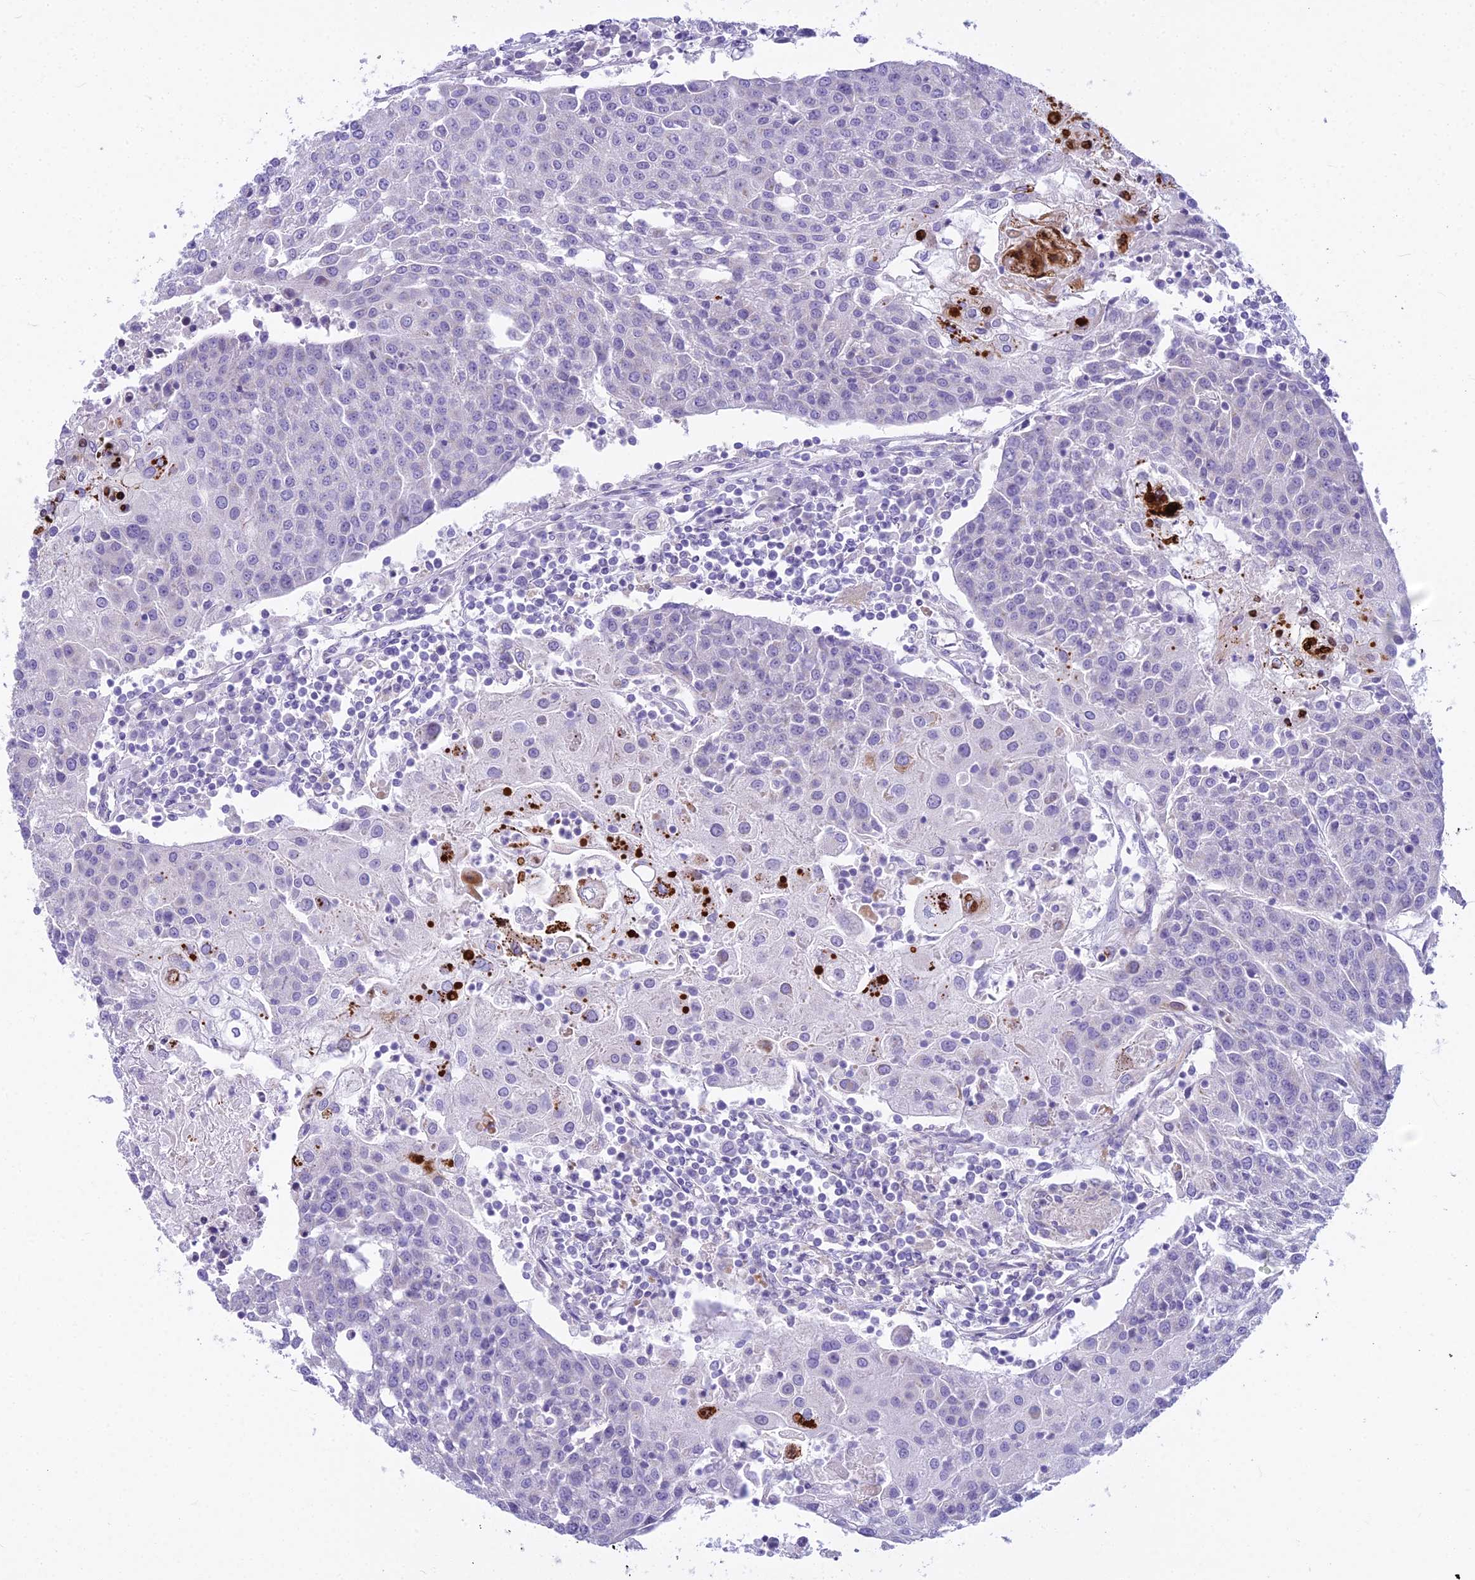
{"staining": {"intensity": "negative", "quantity": "none", "location": "none"}, "tissue": "urothelial cancer", "cell_type": "Tumor cells", "image_type": "cancer", "snomed": [{"axis": "morphology", "description": "Urothelial carcinoma, High grade"}, {"axis": "topography", "description": "Urinary bladder"}], "caption": "A high-resolution micrograph shows immunohistochemistry staining of urothelial cancer, which demonstrates no significant staining in tumor cells.", "gene": "PCDHB14", "patient": {"sex": "female", "age": 85}}